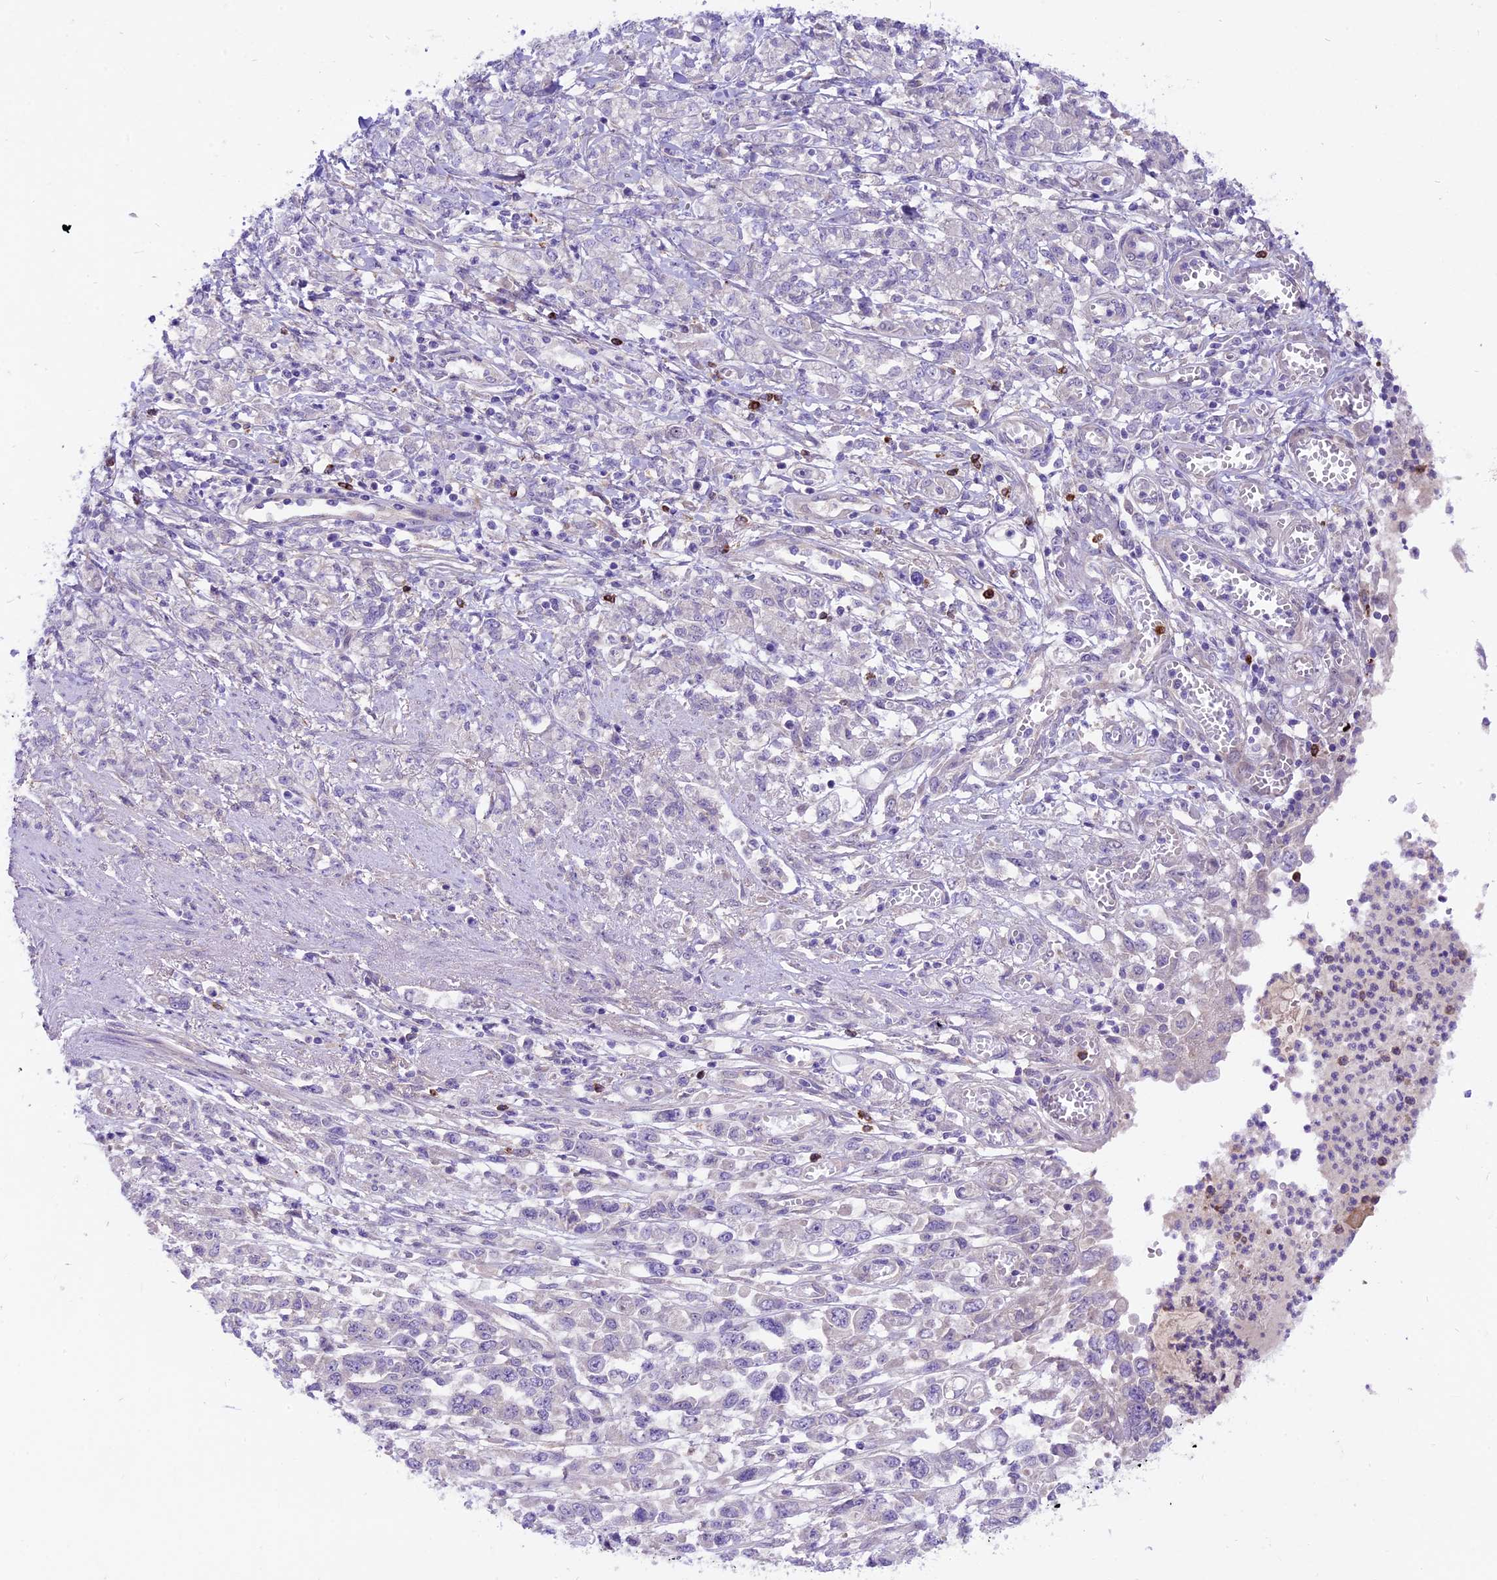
{"staining": {"intensity": "negative", "quantity": "none", "location": "none"}, "tissue": "stomach cancer", "cell_type": "Tumor cells", "image_type": "cancer", "snomed": [{"axis": "morphology", "description": "Adenocarcinoma, NOS"}, {"axis": "topography", "description": "Stomach"}], "caption": "Tumor cells show no significant protein positivity in stomach cancer.", "gene": "SPRED1", "patient": {"sex": "female", "age": 76}}